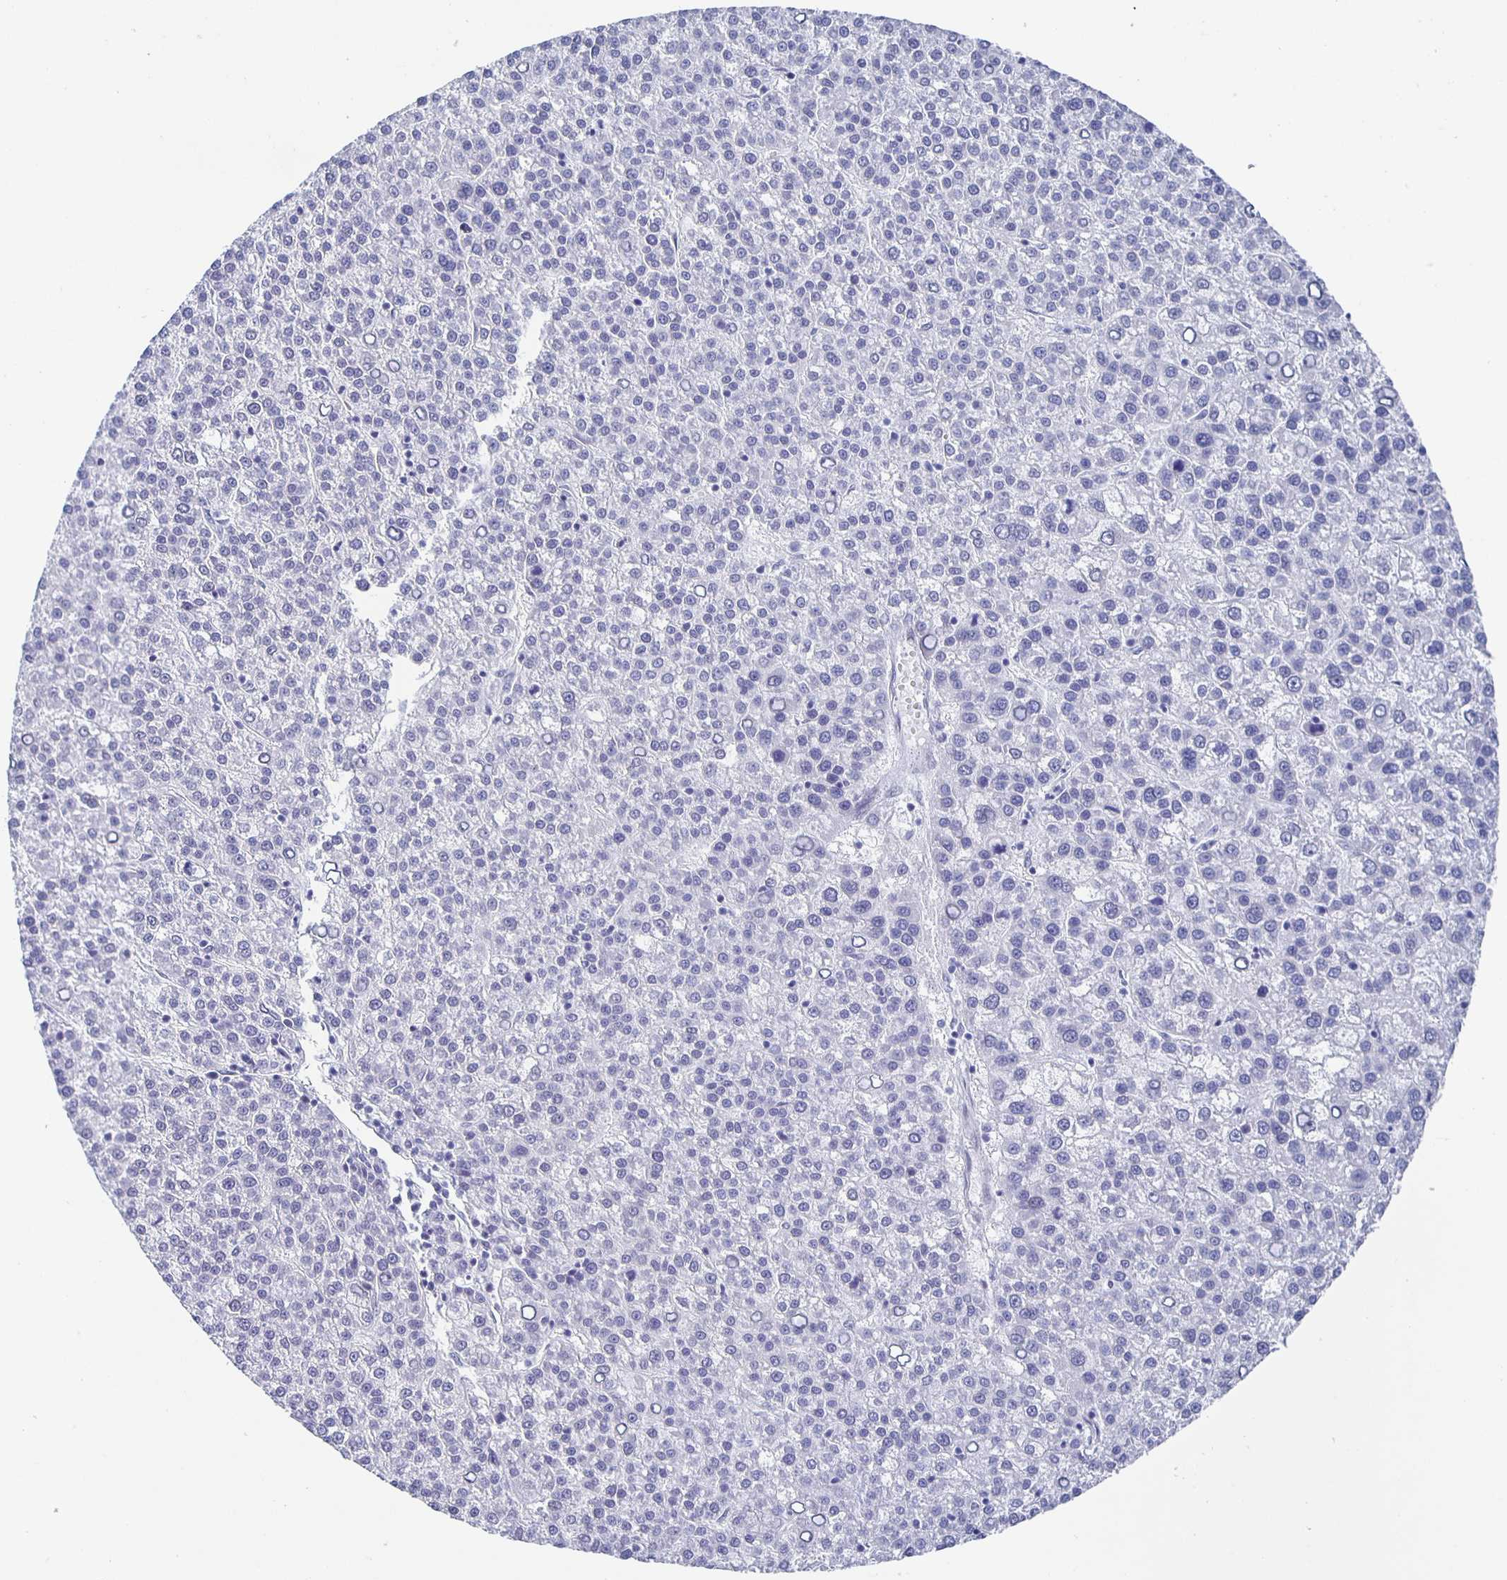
{"staining": {"intensity": "negative", "quantity": "none", "location": "none"}, "tissue": "liver cancer", "cell_type": "Tumor cells", "image_type": "cancer", "snomed": [{"axis": "morphology", "description": "Carcinoma, Hepatocellular, NOS"}, {"axis": "topography", "description": "Liver"}], "caption": "This histopathology image is of hepatocellular carcinoma (liver) stained with immunohistochemistry to label a protein in brown with the nuclei are counter-stained blue. There is no expression in tumor cells.", "gene": "CCDC17", "patient": {"sex": "female", "age": 58}}